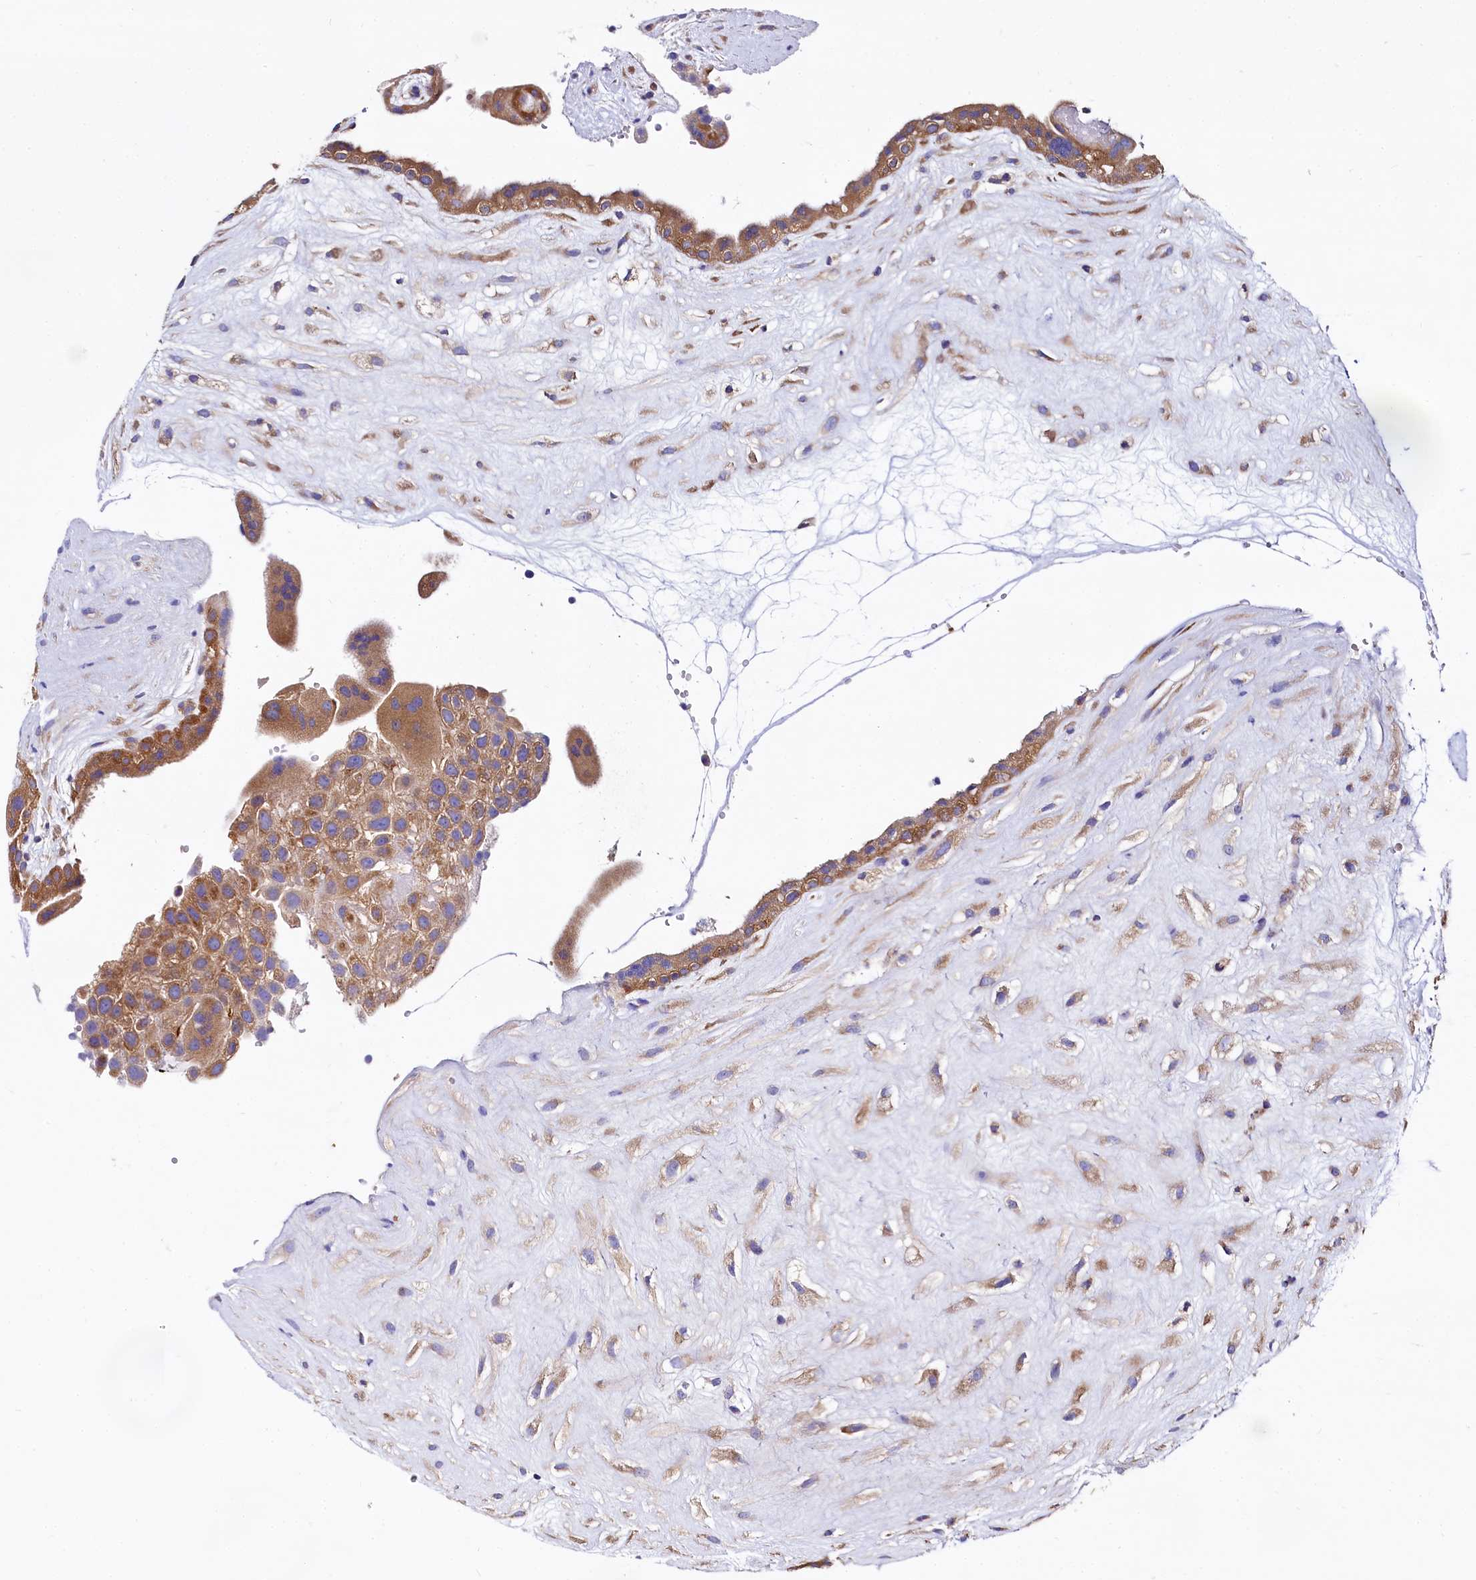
{"staining": {"intensity": "moderate", "quantity": ">75%", "location": "cytoplasmic/membranous"}, "tissue": "placenta", "cell_type": "Trophoblastic cells", "image_type": "normal", "snomed": [{"axis": "morphology", "description": "Normal tissue, NOS"}, {"axis": "topography", "description": "Placenta"}], "caption": "Trophoblastic cells reveal medium levels of moderate cytoplasmic/membranous positivity in approximately >75% of cells in normal human placenta. (DAB = brown stain, brightfield microscopy at high magnification).", "gene": "QARS1", "patient": {"sex": "female", "age": 18}}